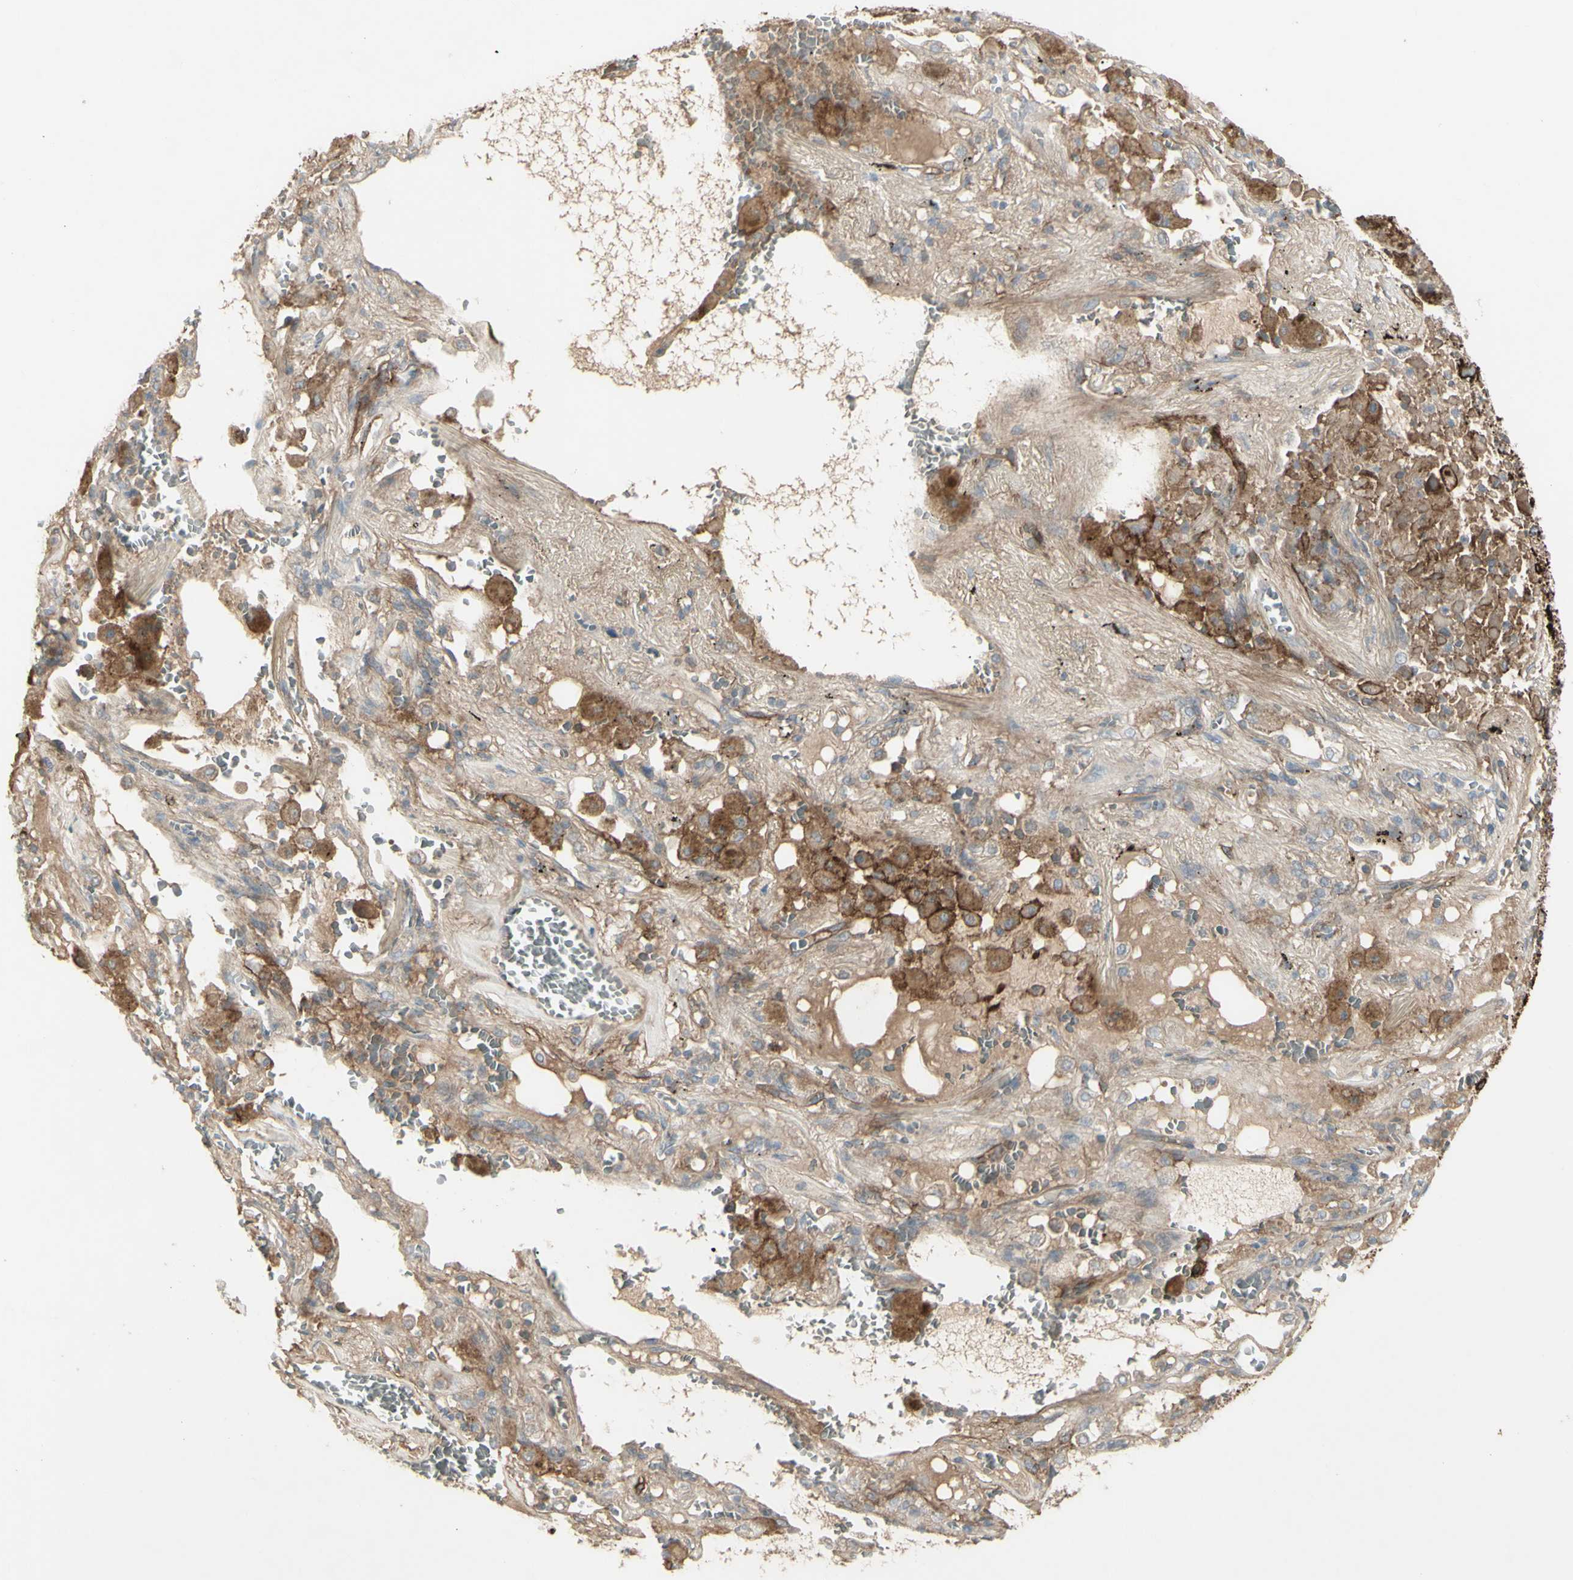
{"staining": {"intensity": "moderate", "quantity": "25%-75%", "location": "cytoplasmic/membranous"}, "tissue": "lung cancer", "cell_type": "Tumor cells", "image_type": "cancer", "snomed": [{"axis": "morphology", "description": "Squamous cell carcinoma, NOS"}, {"axis": "topography", "description": "Lung"}], "caption": "Moderate cytoplasmic/membranous positivity for a protein is seen in about 25%-75% of tumor cells of lung cancer (squamous cell carcinoma) using immunohistochemistry (IHC).", "gene": "CD276", "patient": {"sex": "male", "age": 57}}